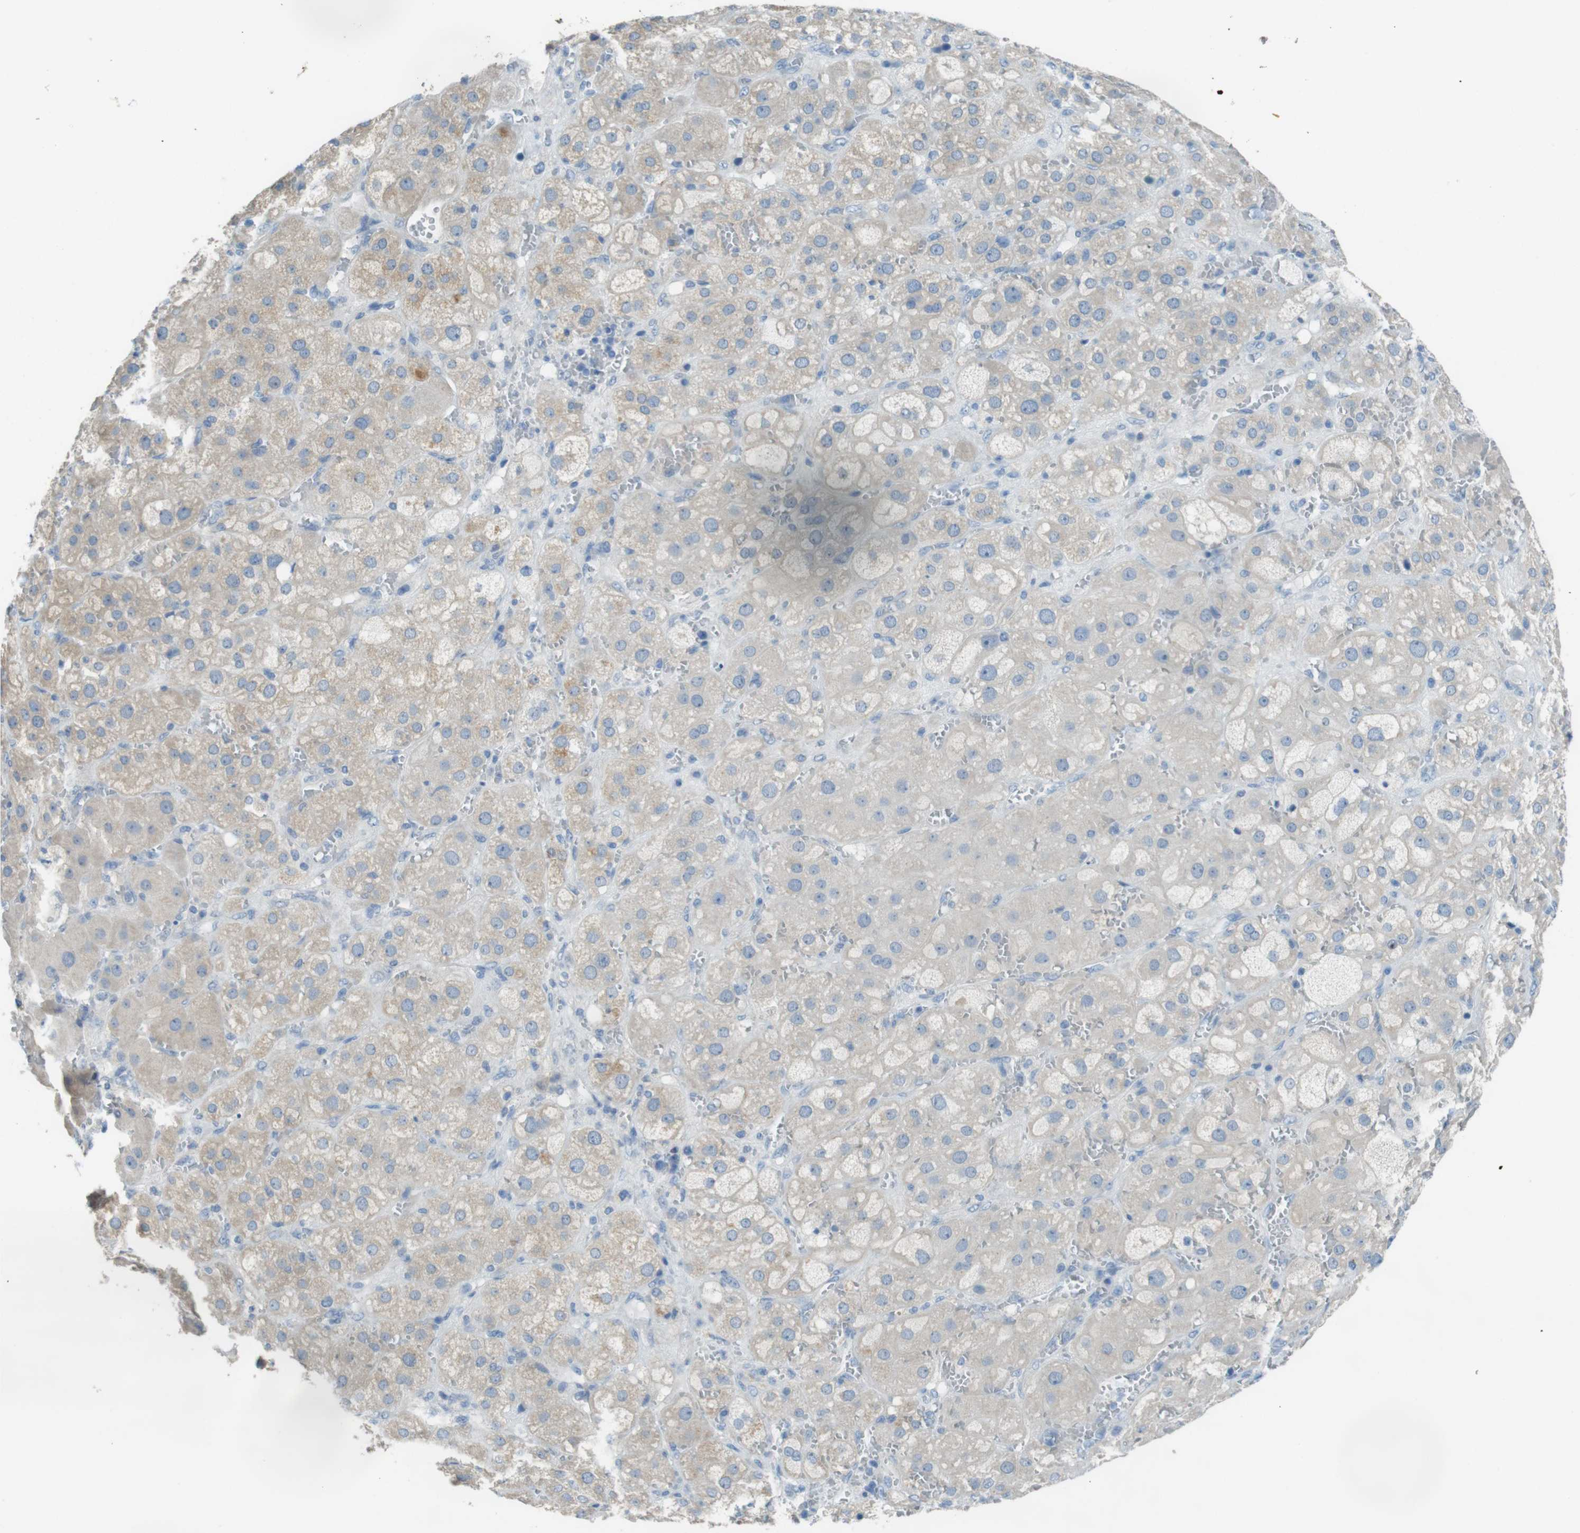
{"staining": {"intensity": "weak", "quantity": "<25%", "location": "cytoplasmic/membranous"}, "tissue": "adrenal gland", "cell_type": "Glandular cells", "image_type": "normal", "snomed": [{"axis": "morphology", "description": "Normal tissue, NOS"}, {"axis": "topography", "description": "Adrenal gland"}], "caption": "Glandular cells are negative for brown protein staining in normal adrenal gland. (Stains: DAB immunohistochemistry with hematoxylin counter stain, Microscopy: brightfield microscopy at high magnification).", "gene": "ENTPD7", "patient": {"sex": "female", "age": 47}}